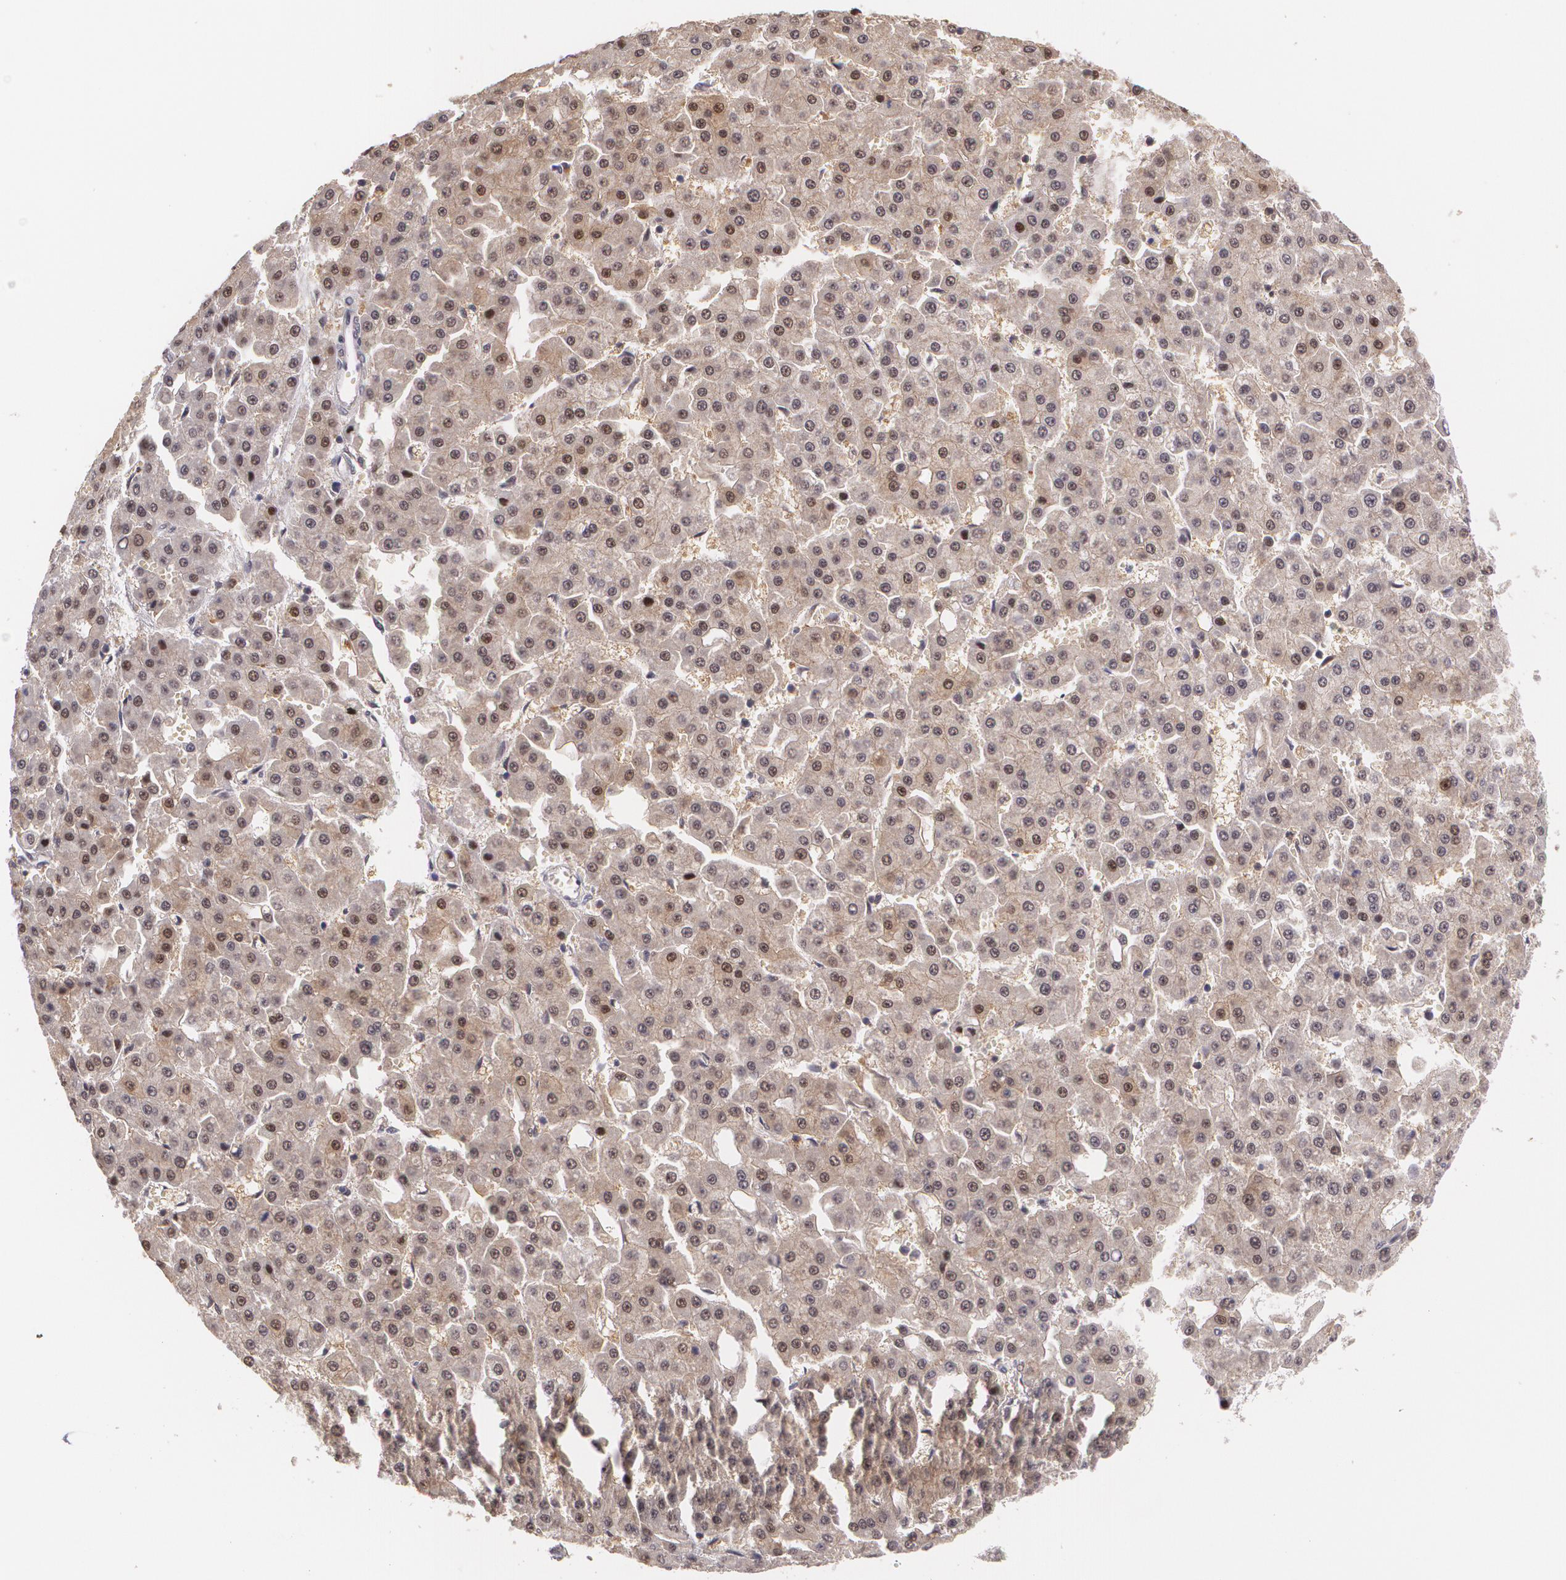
{"staining": {"intensity": "moderate", "quantity": "25%-75%", "location": "cytoplasmic/membranous,nuclear"}, "tissue": "liver cancer", "cell_type": "Tumor cells", "image_type": "cancer", "snomed": [{"axis": "morphology", "description": "Carcinoma, Hepatocellular, NOS"}, {"axis": "topography", "description": "Liver"}], "caption": "Approximately 25%-75% of tumor cells in human liver hepatocellular carcinoma show moderate cytoplasmic/membranous and nuclear protein positivity as visualized by brown immunohistochemical staining.", "gene": "CUL2", "patient": {"sex": "male", "age": 47}}